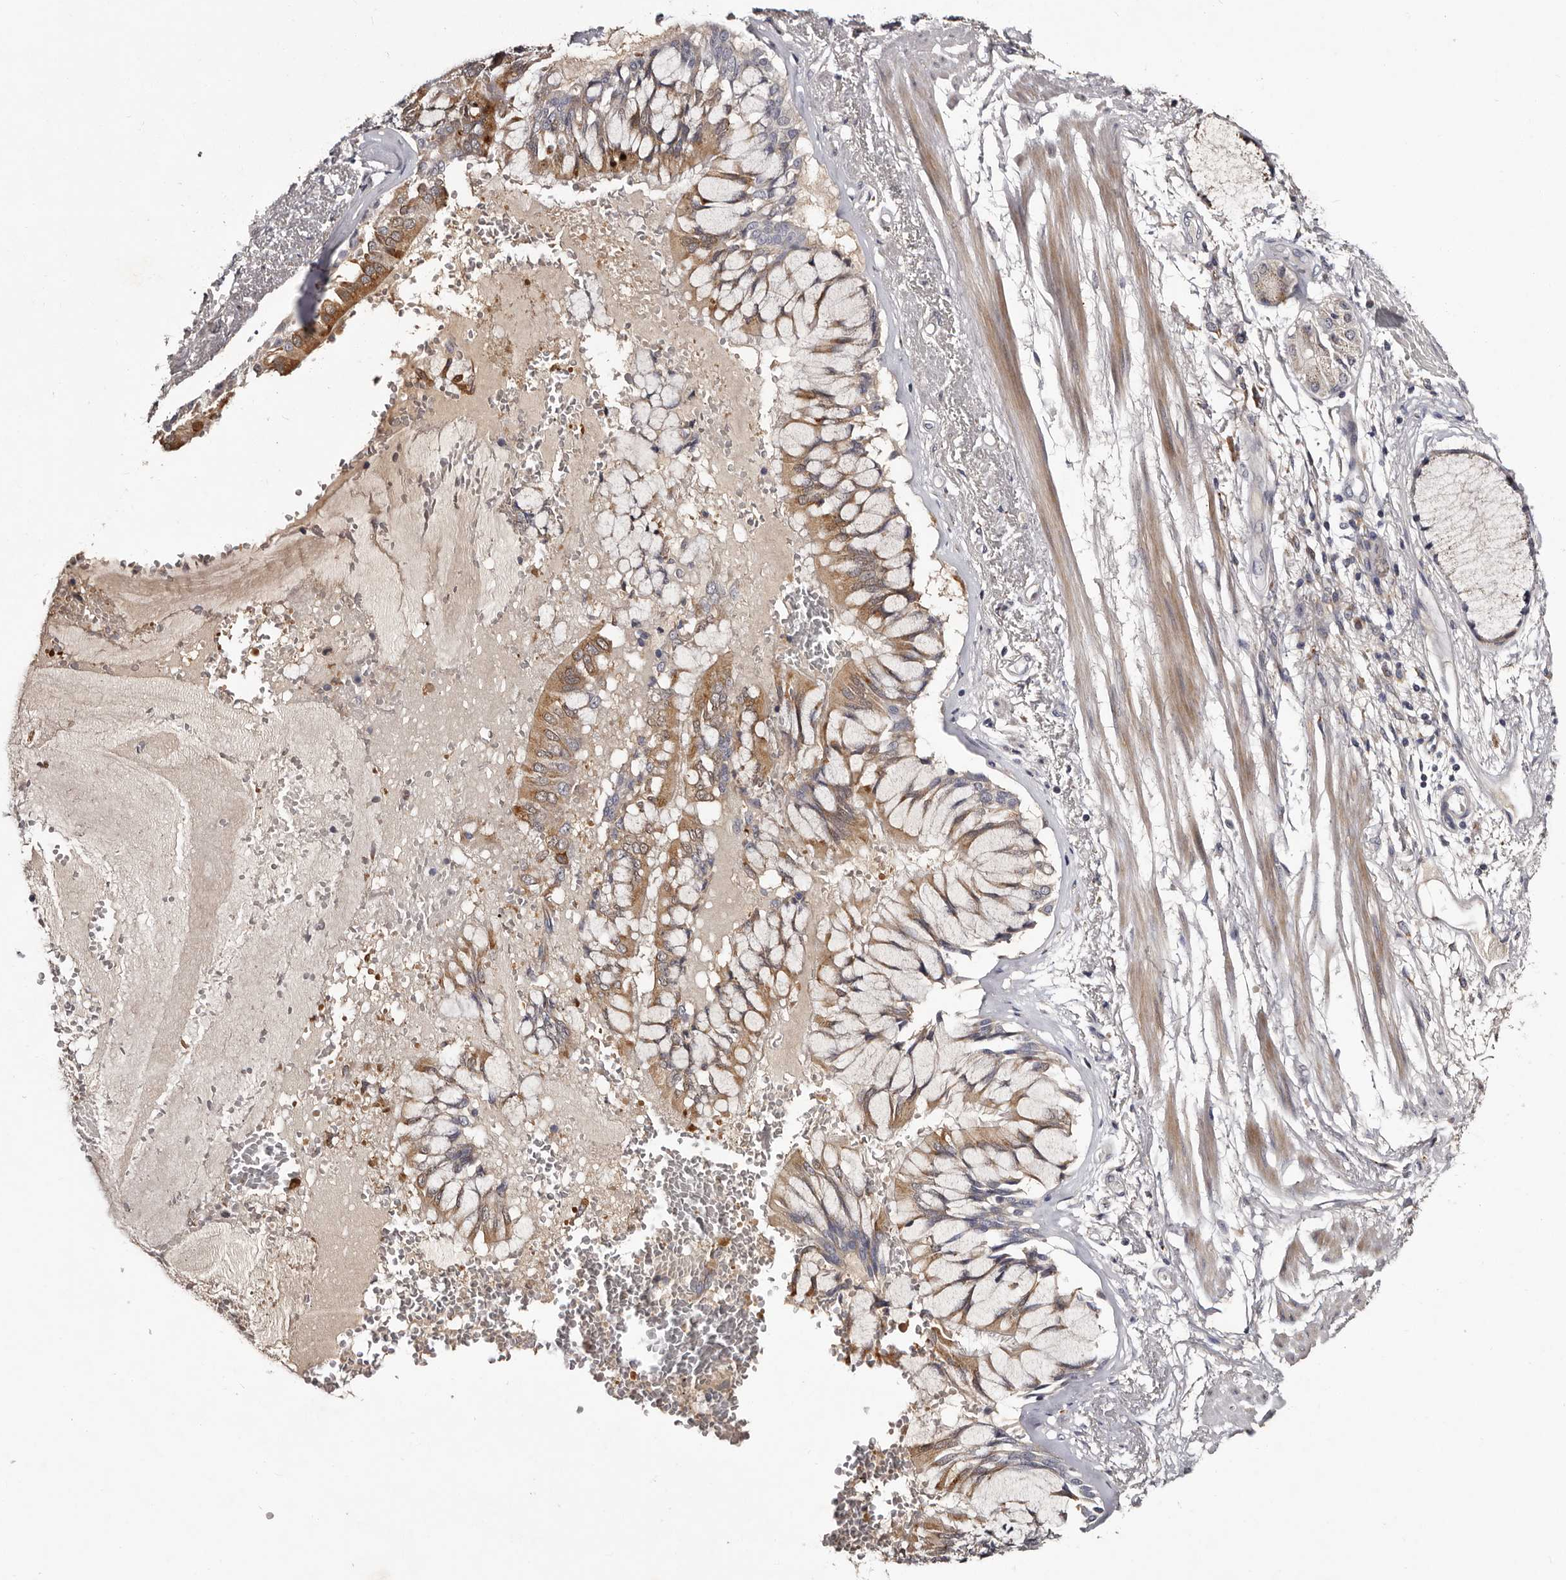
{"staining": {"intensity": "negative", "quantity": "none", "location": "none"}, "tissue": "adipose tissue", "cell_type": "Adipocytes", "image_type": "normal", "snomed": [{"axis": "morphology", "description": "Normal tissue, NOS"}, {"axis": "topography", "description": "Bronchus"}], "caption": "A micrograph of human adipose tissue is negative for staining in adipocytes. (DAB IHC, high magnification).", "gene": "DNPH1", "patient": {"sex": "male", "age": 66}}